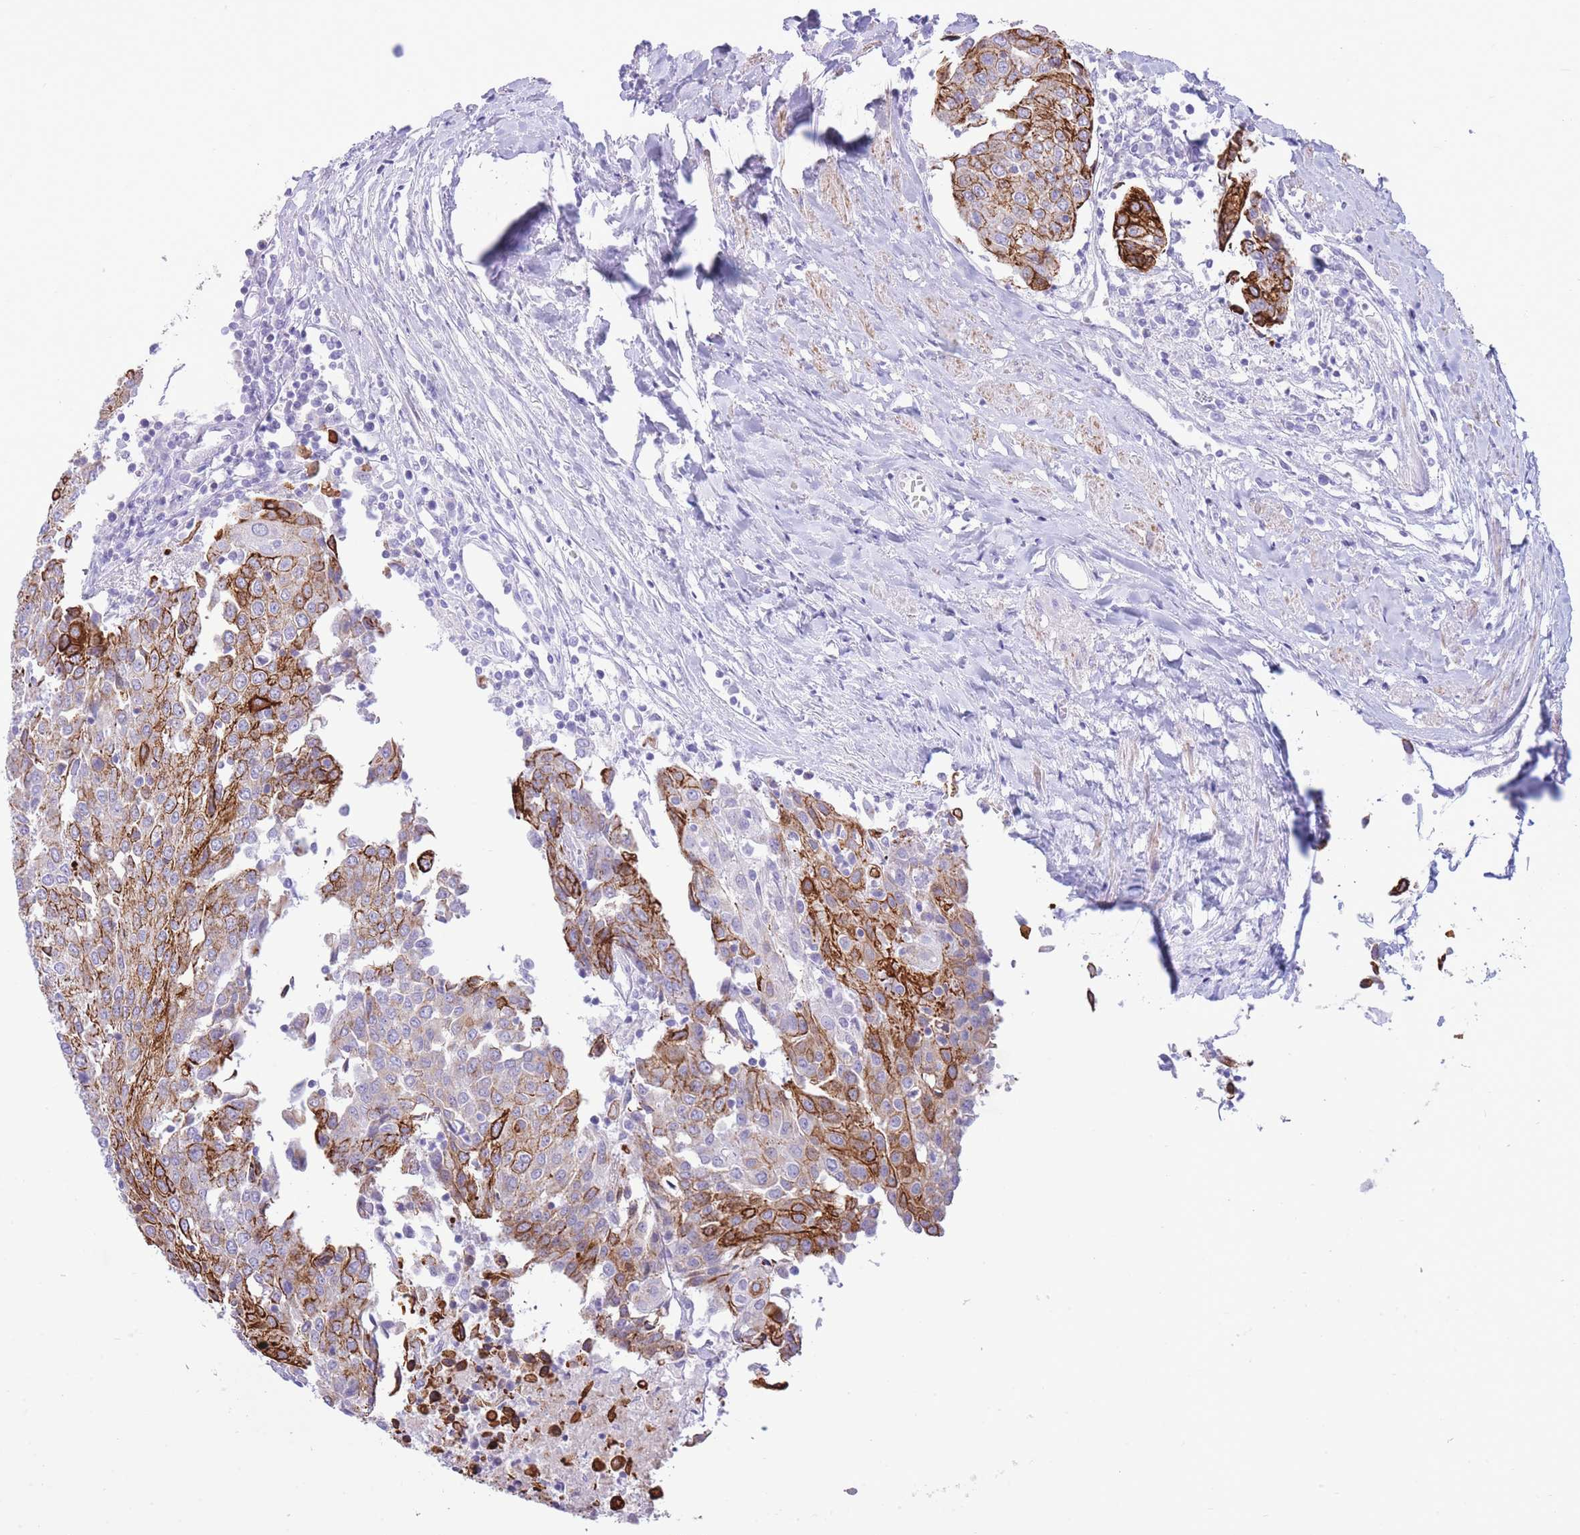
{"staining": {"intensity": "strong", "quantity": "25%-75%", "location": "cytoplasmic/membranous"}, "tissue": "urothelial cancer", "cell_type": "Tumor cells", "image_type": "cancer", "snomed": [{"axis": "morphology", "description": "Urothelial carcinoma, High grade"}, {"axis": "topography", "description": "Urinary bladder"}], "caption": "Immunohistochemistry (IHC) (DAB (3,3'-diaminobenzidine)) staining of human urothelial cancer displays strong cytoplasmic/membranous protein staining in approximately 25%-75% of tumor cells.", "gene": "VWA8", "patient": {"sex": "female", "age": 85}}